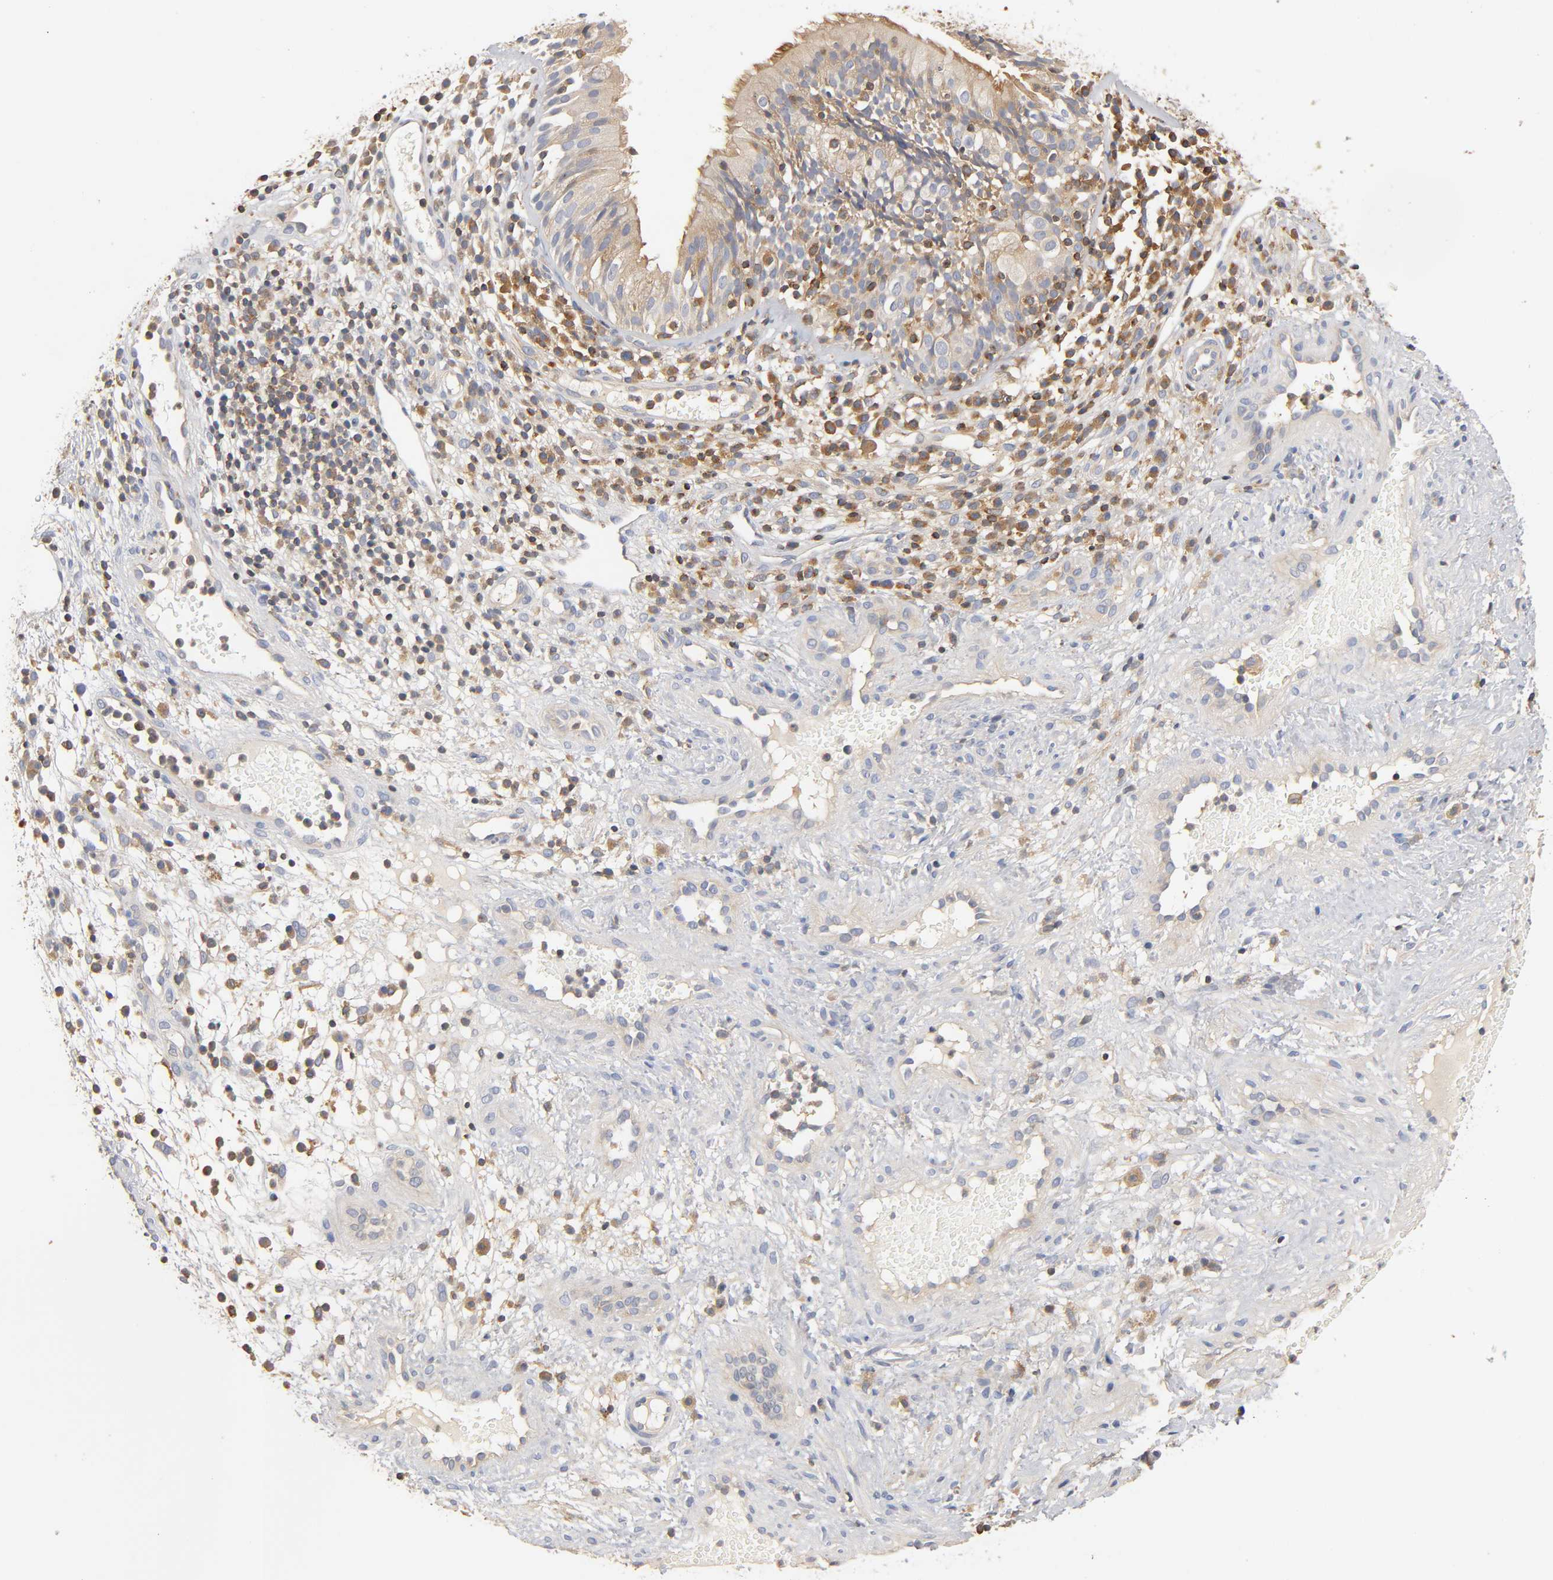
{"staining": {"intensity": "moderate", "quantity": ">75%", "location": "cytoplasmic/membranous"}, "tissue": "nasopharynx", "cell_type": "Respiratory epithelial cells", "image_type": "normal", "snomed": [{"axis": "morphology", "description": "Normal tissue, NOS"}, {"axis": "morphology", "description": "Inflammation, NOS"}, {"axis": "morphology", "description": "Malignant melanoma, Metastatic site"}, {"axis": "topography", "description": "Nasopharynx"}], "caption": "The image exhibits a brown stain indicating the presence of a protein in the cytoplasmic/membranous of respiratory epithelial cells in nasopharynx. The staining was performed using DAB (3,3'-diaminobenzidine), with brown indicating positive protein expression. Nuclei are stained blue with hematoxylin.", "gene": "RHOA", "patient": {"sex": "female", "age": 55}}